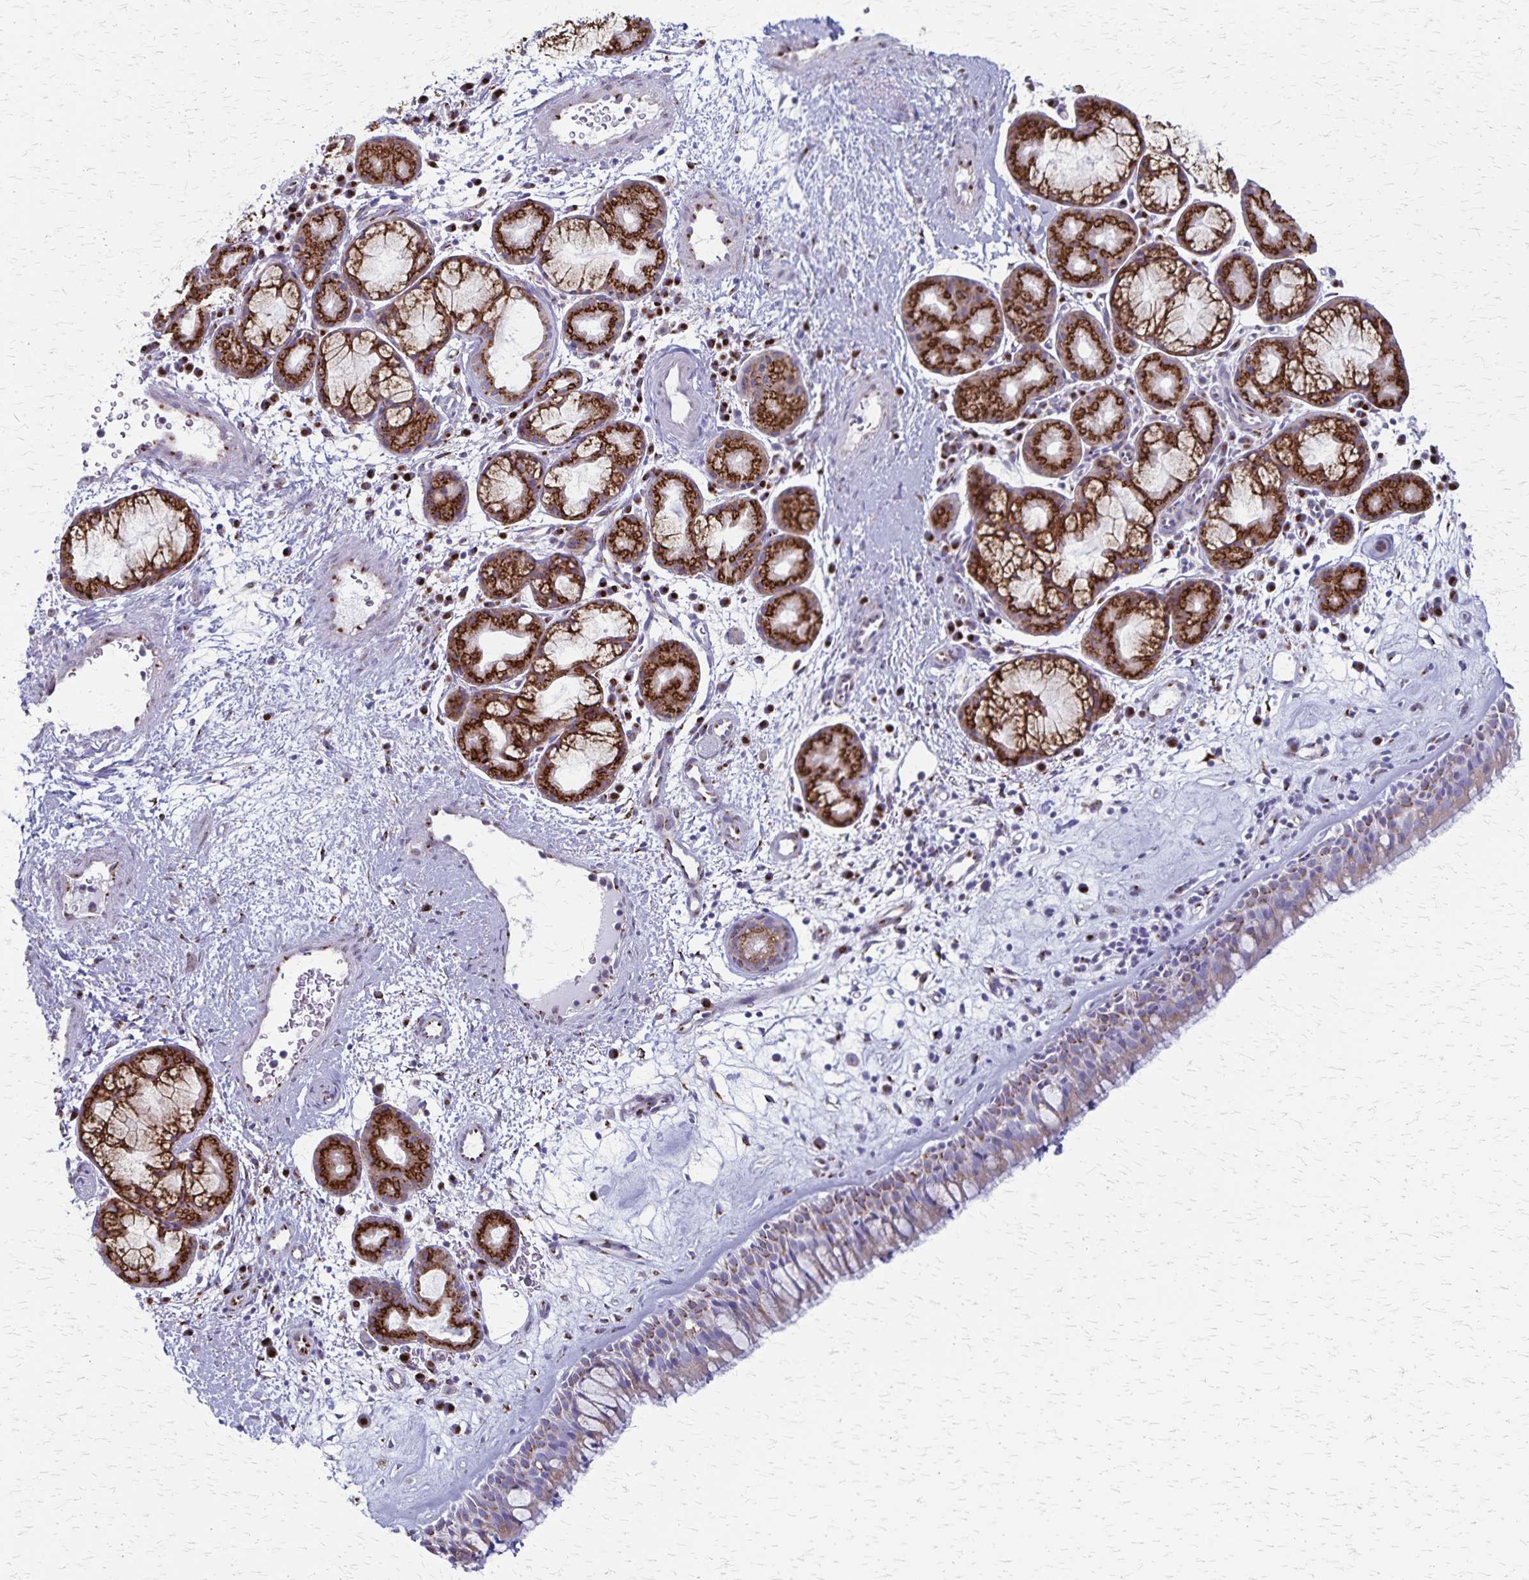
{"staining": {"intensity": "weak", "quantity": ">75%", "location": "cytoplasmic/membranous"}, "tissue": "nasopharynx", "cell_type": "Respiratory epithelial cells", "image_type": "normal", "snomed": [{"axis": "morphology", "description": "Normal tissue, NOS"}, {"axis": "topography", "description": "Nasopharynx"}], "caption": "Human nasopharynx stained for a protein (brown) shows weak cytoplasmic/membranous positive positivity in about >75% of respiratory epithelial cells.", "gene": "MCFD2", "patient": {"sex": "male", "age": 65}}